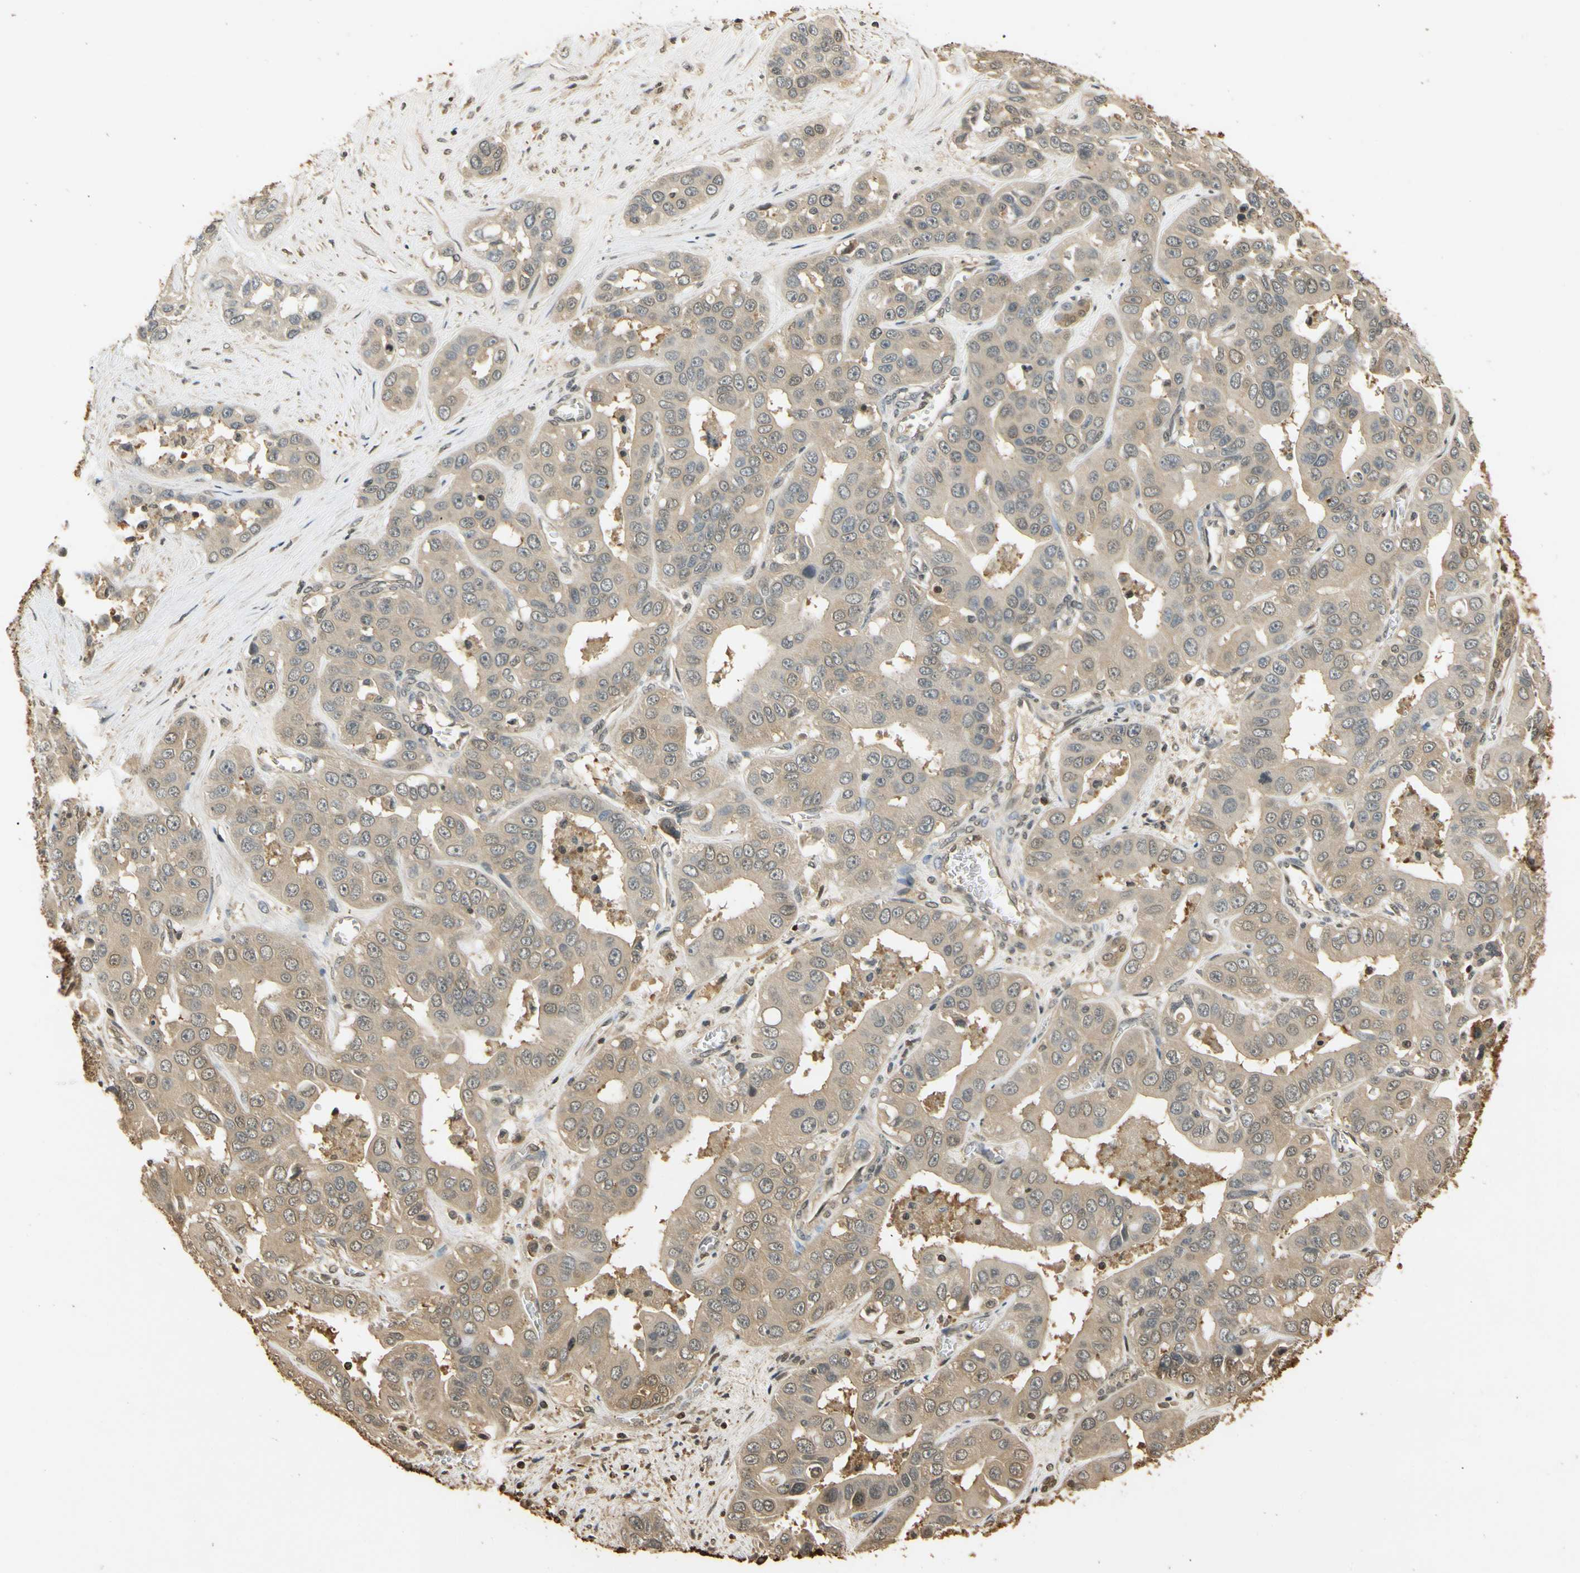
{"staining": {"intensity": "moderate", "quantity": ">75%", "location": "cytoplasmic/membranous"}, "tissue": "liver cancer", "cell_type": "Tumor cells", "image_type": "cancer", "snomed": [{"axis": "morphology", "description": "Cholangiocarcinoma"}, {"axis": "topography", "description": "Liver"}], "caption": "A medium amount of moderate cytoplasmic/membranous positivity is seen in approximately >75% of tumor cells in cholangiocarcinoma (liver) tissue.", "gene": "SOD1", "patient": {"sex": "female", "age": 52}}